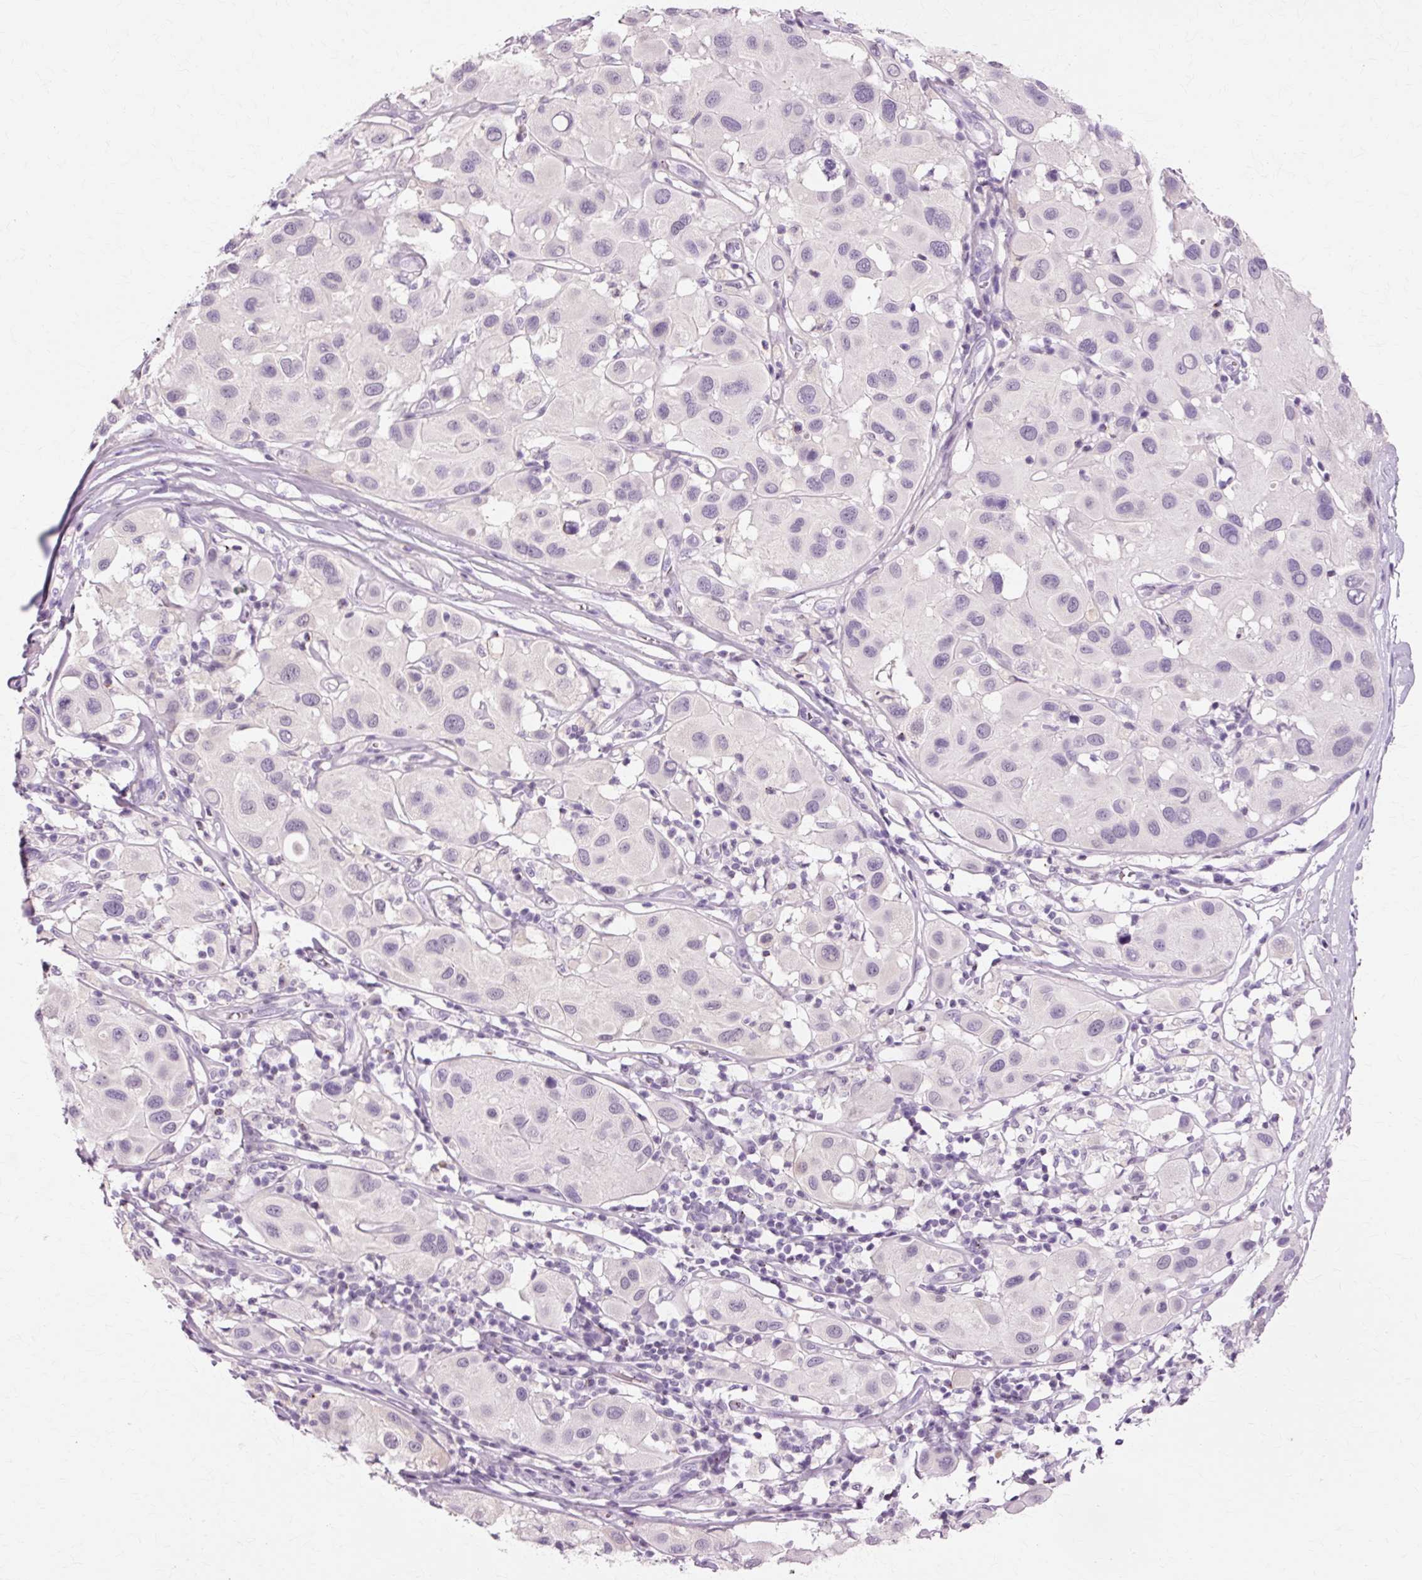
{"staining": {"intensity": "negative", "quantity": "none", "location": "none"}, "tissue": "melanoma", "cell_type": "Tumor cells", "image_type": "cancer", "snomed": [{"axis": "morphology", "description": "Malignant melanoma, Metastatic site"}, {"axis": "topography", "description": "Skin"}], "caption": "An IHC micrograph of melanoma is shown. There is no staining in tumor cells of melanoma.", "gene": "VN1R2", "patient": {"sex": "male", "age": 41}}